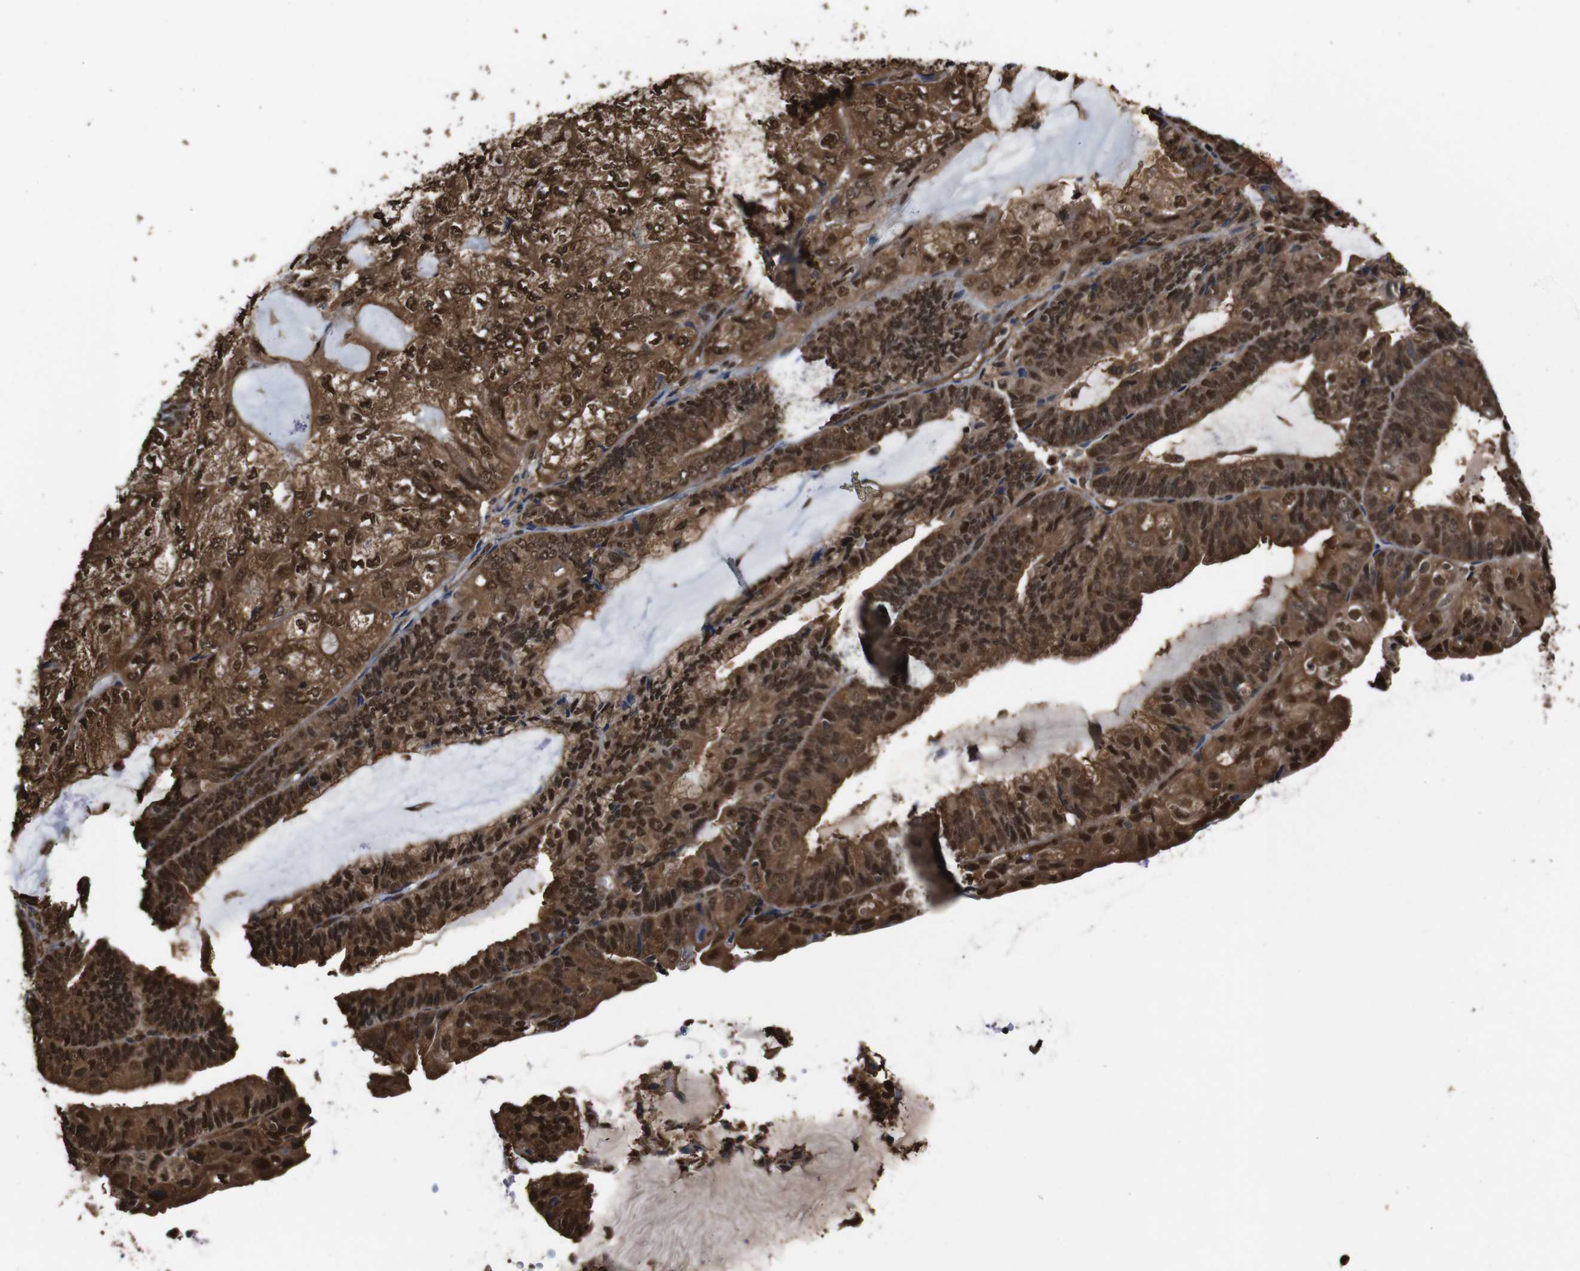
{"staining": {"intensity": "strong", "quantity": ">75%", "location": "cytoplasmic/membranous,nuclear"}, "tissue": "endometrial cancer", "cell_type": "Tumor cells", "image_type": "cancer", "snomed": [{"axis": "morphology", "description": "Adenocarcinoma, NOS"}, {"axis": "topography", "description": "Endometrium"}], "caption": "A high-resolution image shows immunohistochemistry (IHC) staining of endometrial cancer (adenocarcinoma), which exhibits strong cytoplasmic/membranous and nuclear expression in approximately >75% of tumor cells. (DAB (3,3'-diaminobenzidine) = brown stain, brightfield microscopy at high magnification).", "gene": "VCP", "patient": {"sex": "female", "age": 81}}